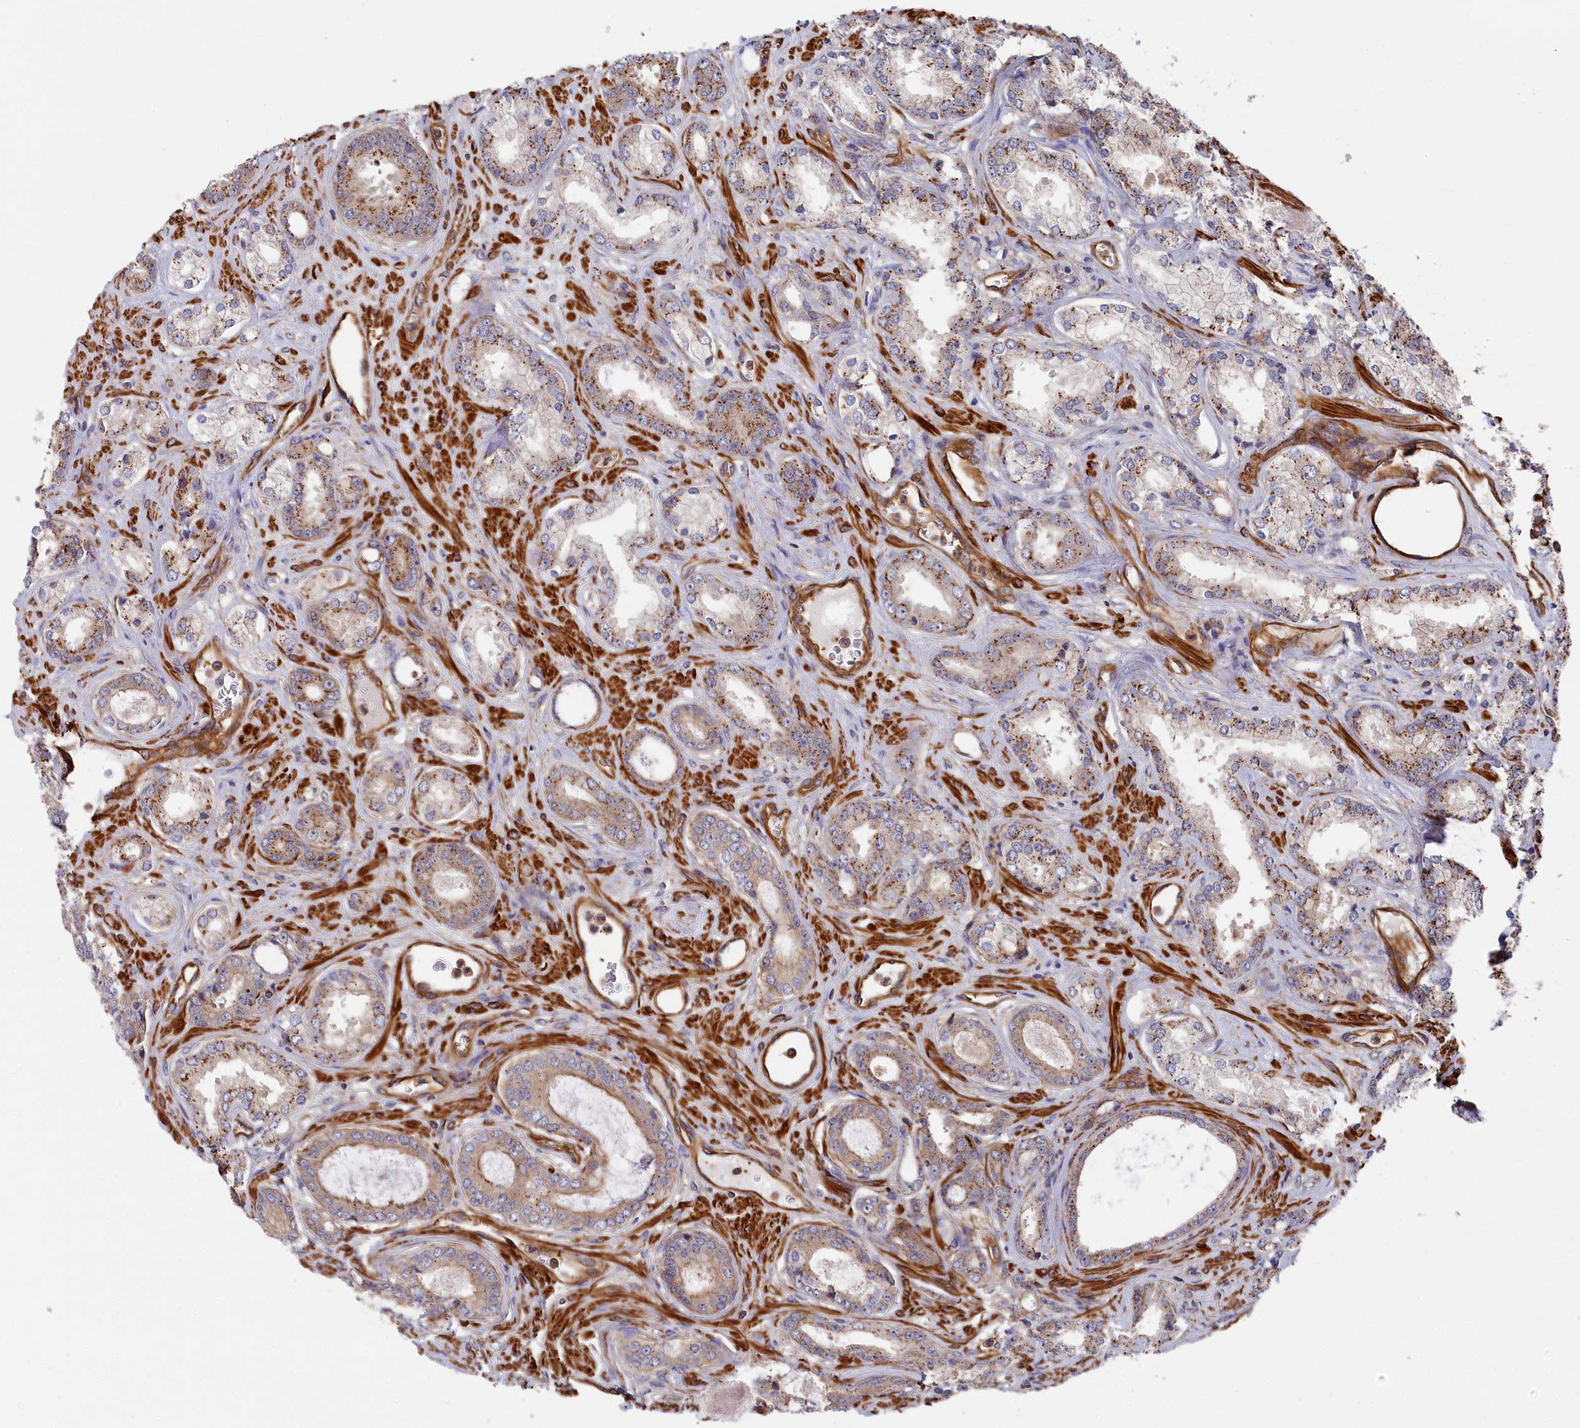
{"staining": {"intensity": "moderate", "quantity": ">75%", "location": "cytoplasmic/membranous"}, "tissue": "prostate cancer", "cell_type": "Tumor cells", "image_type": "cancer", "snomed": [{"axis": "morphology", "description": "Adenocarcinoma, Low grade"}, {"axis": "topography", "description": "Prostate"}], "caption": "About >75% of tumor cells in human prostate adenocarcinoma (low-grade) reveal moderate cytoplasmic/membranous protein expression as visualized by brown immunohistochemical staining.", "gene": "LDHD", "patient": {"sex": "male", "age": 68}}